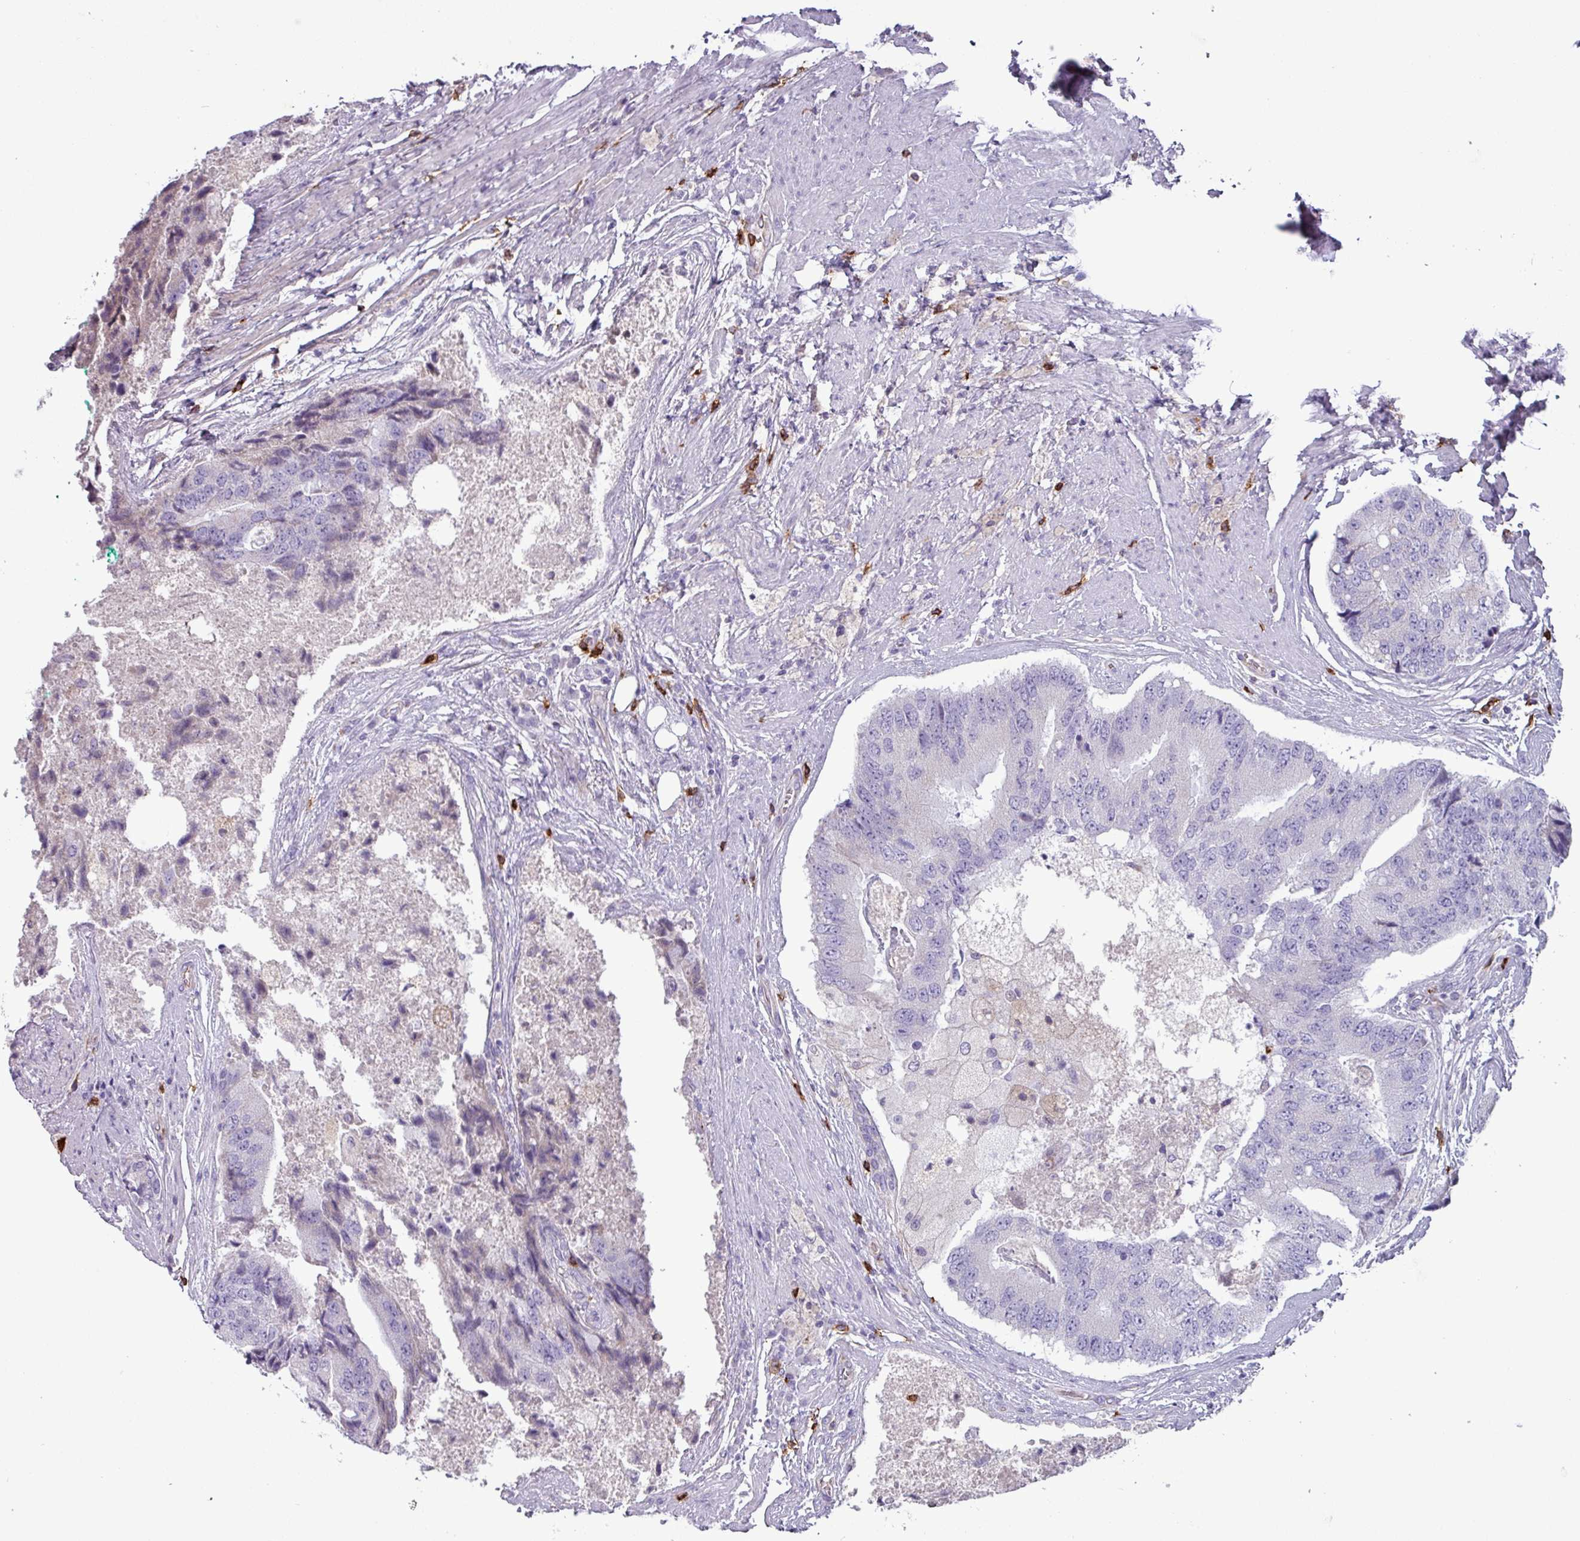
{"staining": {"intensity": "negative", "quantity": "none", "location": "none"}, "tissue": "prostate cancer", "cell_type": "Tumor cells", "image_type": "cancer", "snomed": [{"axis": "morphology", "description": "Adenocarcinoma, High grade"}, {"axis": "topography", "description": "Prostate"}], "caption": "Immunohistochemistry of human prostate cancer (adenocarcinoma (high-grade)) displays no expression in tumor cells.", "gene": "CD8A", "patient": {"sex": "male", "age": 70}}